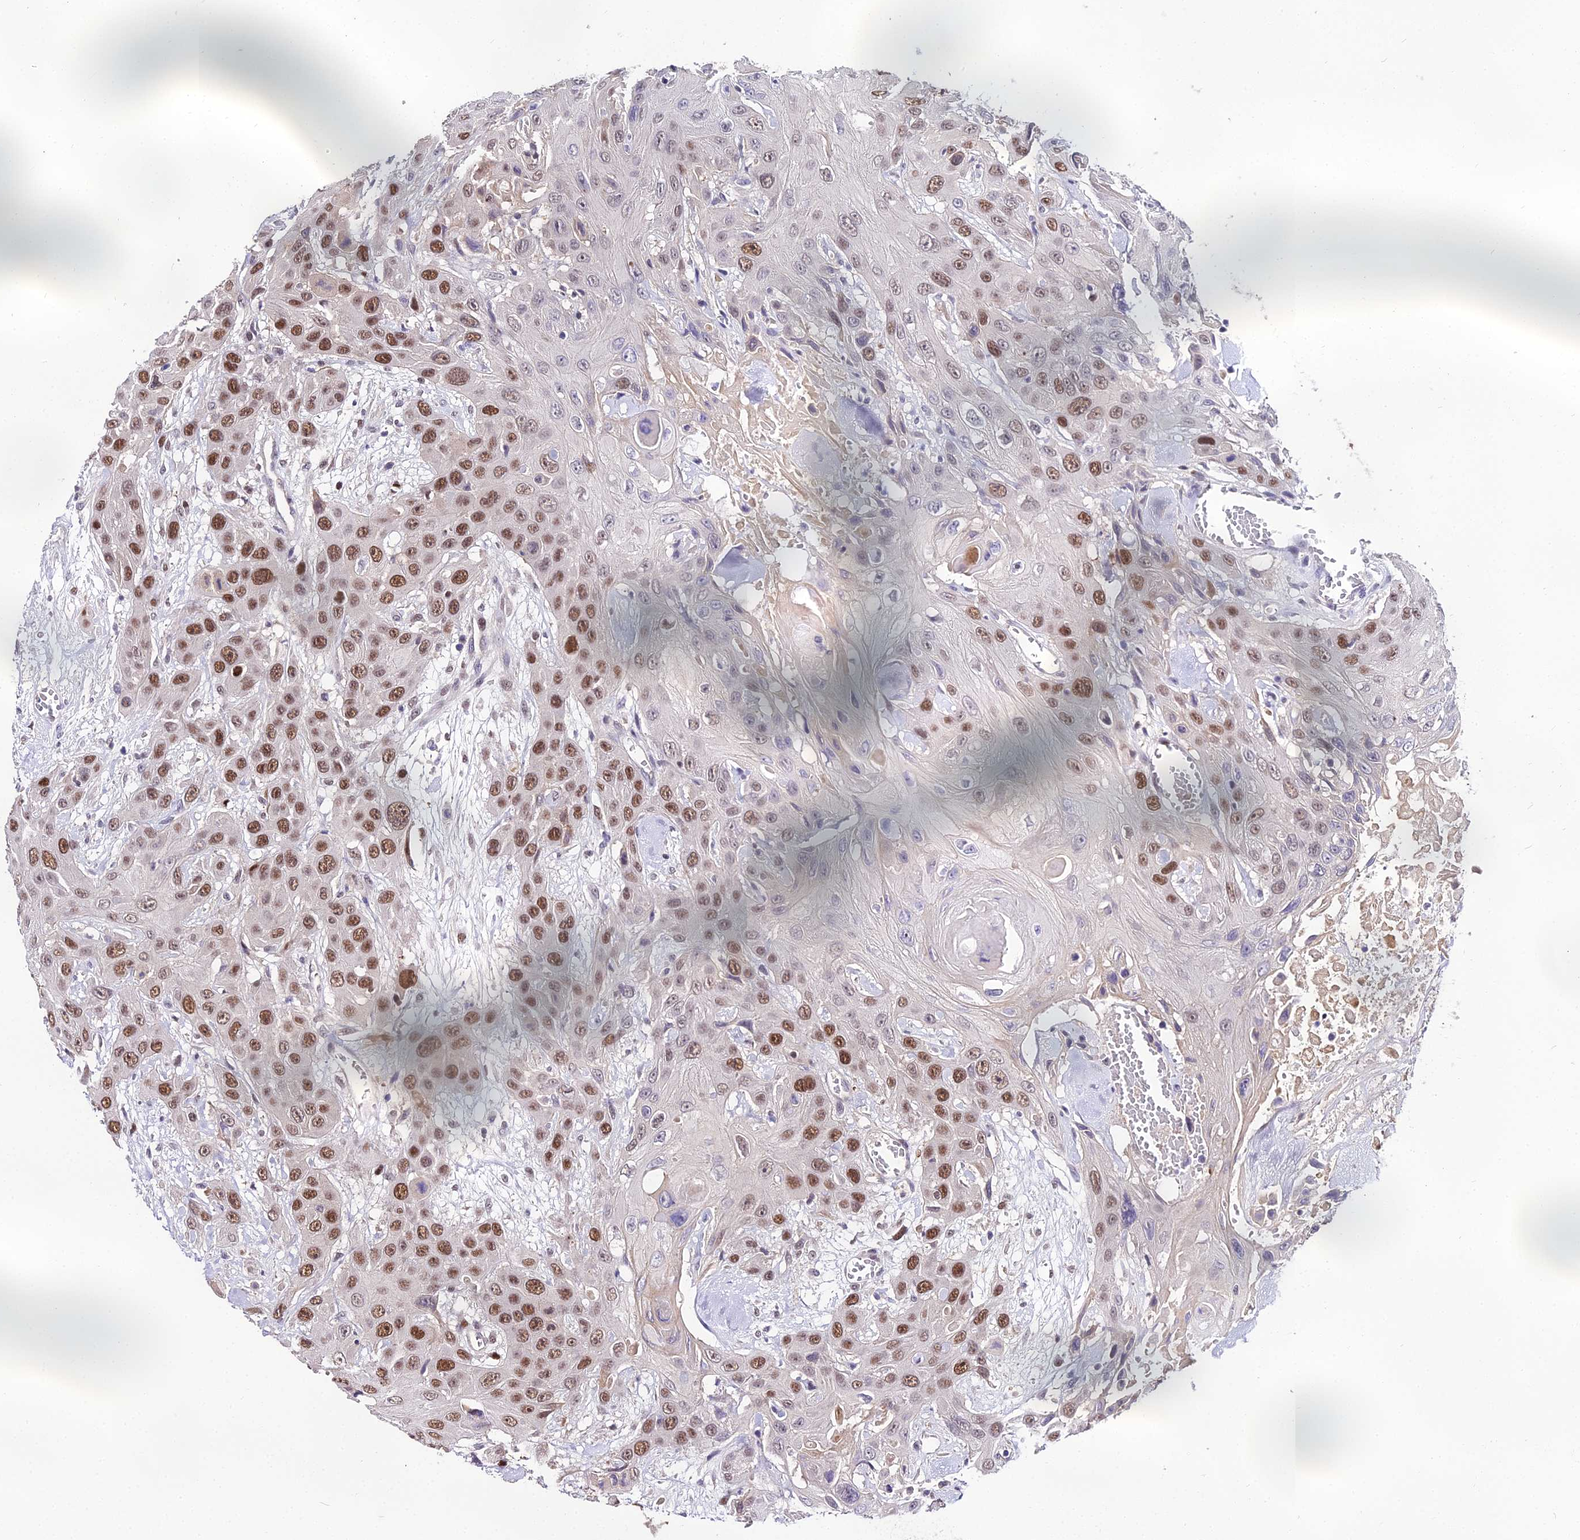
{"staining": {"intensity": "moderate", "quantity": ">75%", "location": "nuclear"}, "tissue": "head and neck cancer", "cell_type": "Tumor cells", "image_type": "cancer", "snomed": [{"axis": "morphology", "description": "Squamous cell carcinoma, NOS"}, {"axis": "topography", "description": "Head-Neck"}], "caption": "DAB (3,3'-diaminobenzidine) immunohistochemical staining of human squamous cell carcinoma (head and neck) demonstrates moderate nuclear protein staining in about >75% of tumor cells.", "gene": "TRIML2", "patient": {"sex": "male", "age": 81}}